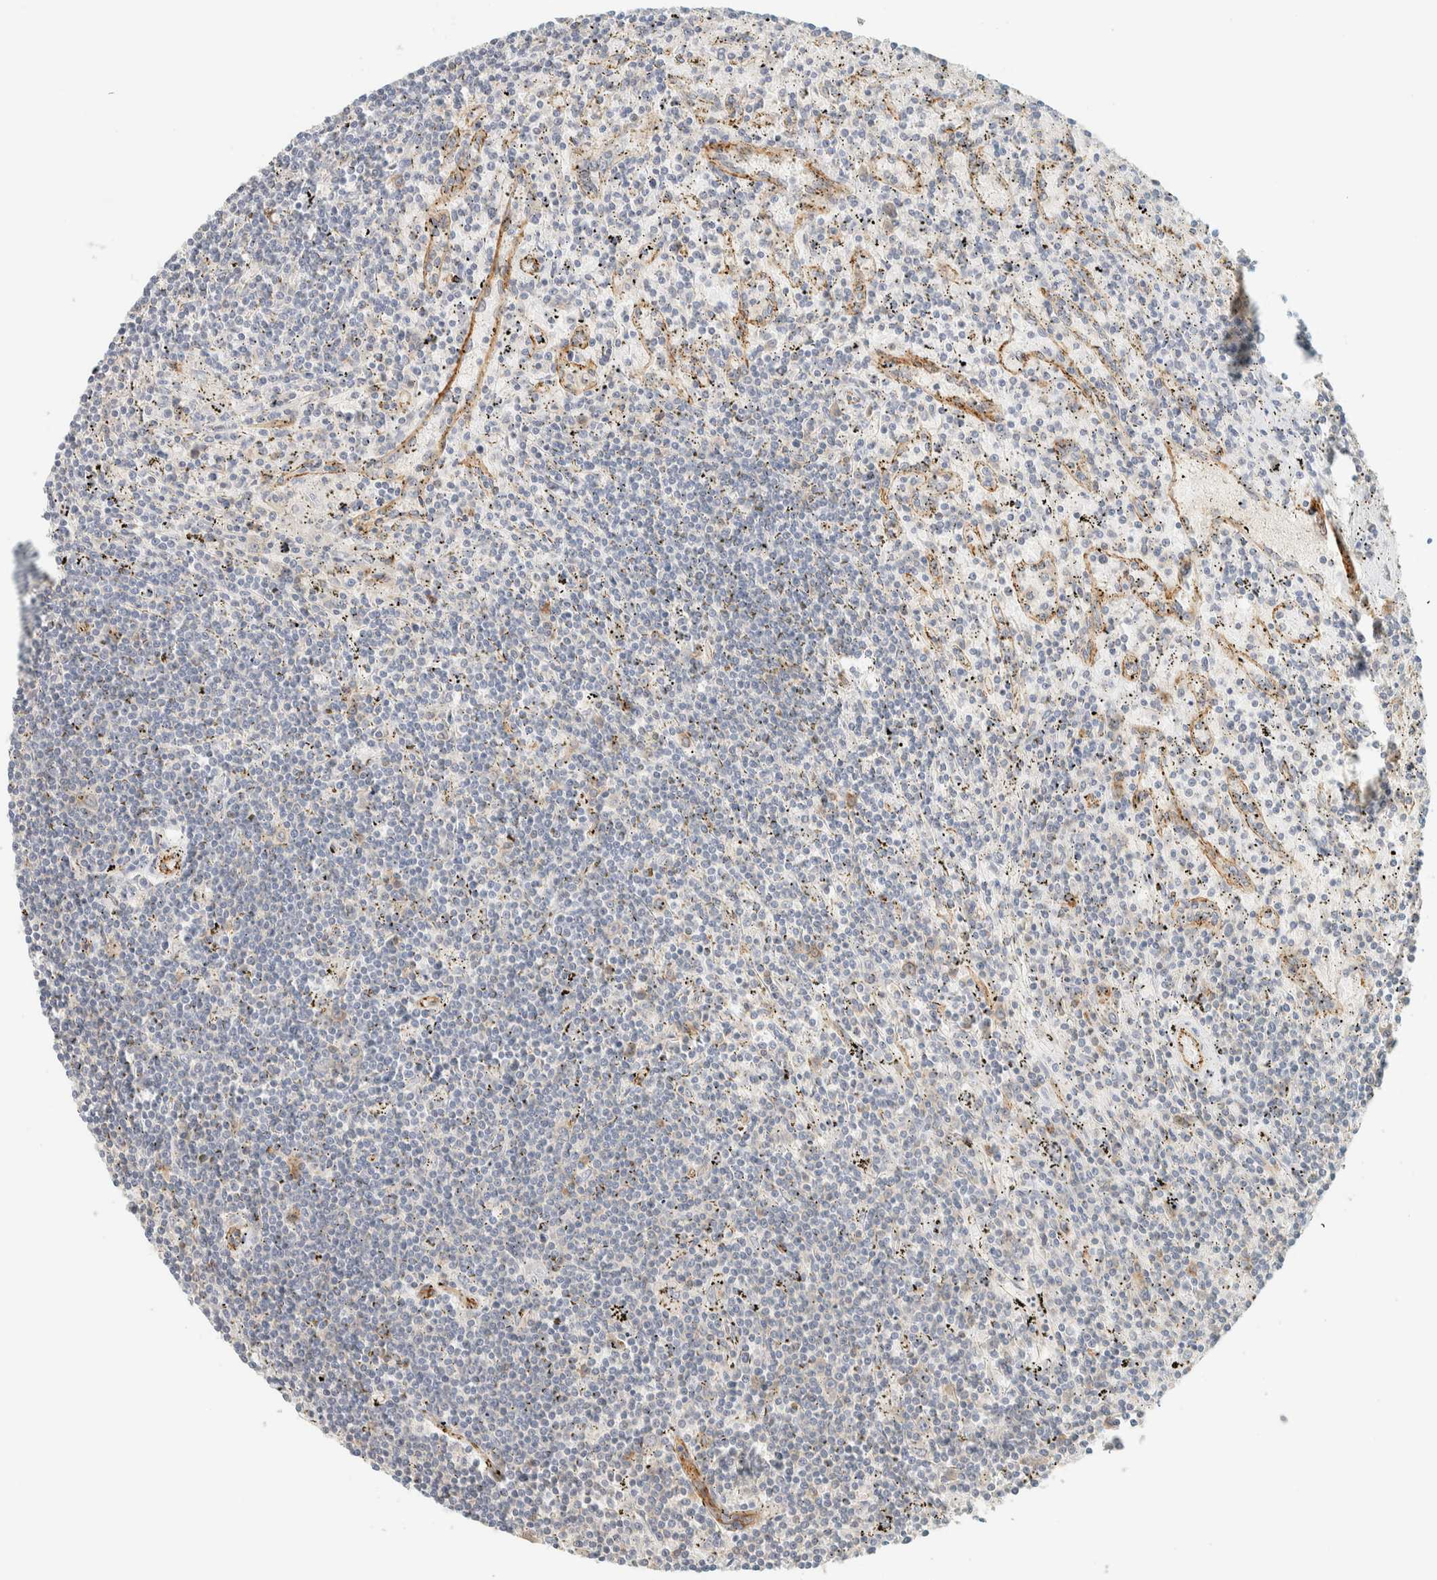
{"staining": {"intensity": "negative", "quantity": "none", "location": "none"}, "tissue": "lymphoma", "cell_type": "Tumor cells", "image_type": "cancer", "snomed": [{"axis": "morphology", "description": "Malignant lymphoma, non-Hodgkin's type, Low grade"}, {"axis": "topography", "description": "Spleen"}], "caption": "Tumor cells are negative for protein expression in human low-grade malignant lymphoma, non-Hodgkin's type.", "gene": "LIMA1", "patient": {"sex": "male", "age": 76}}